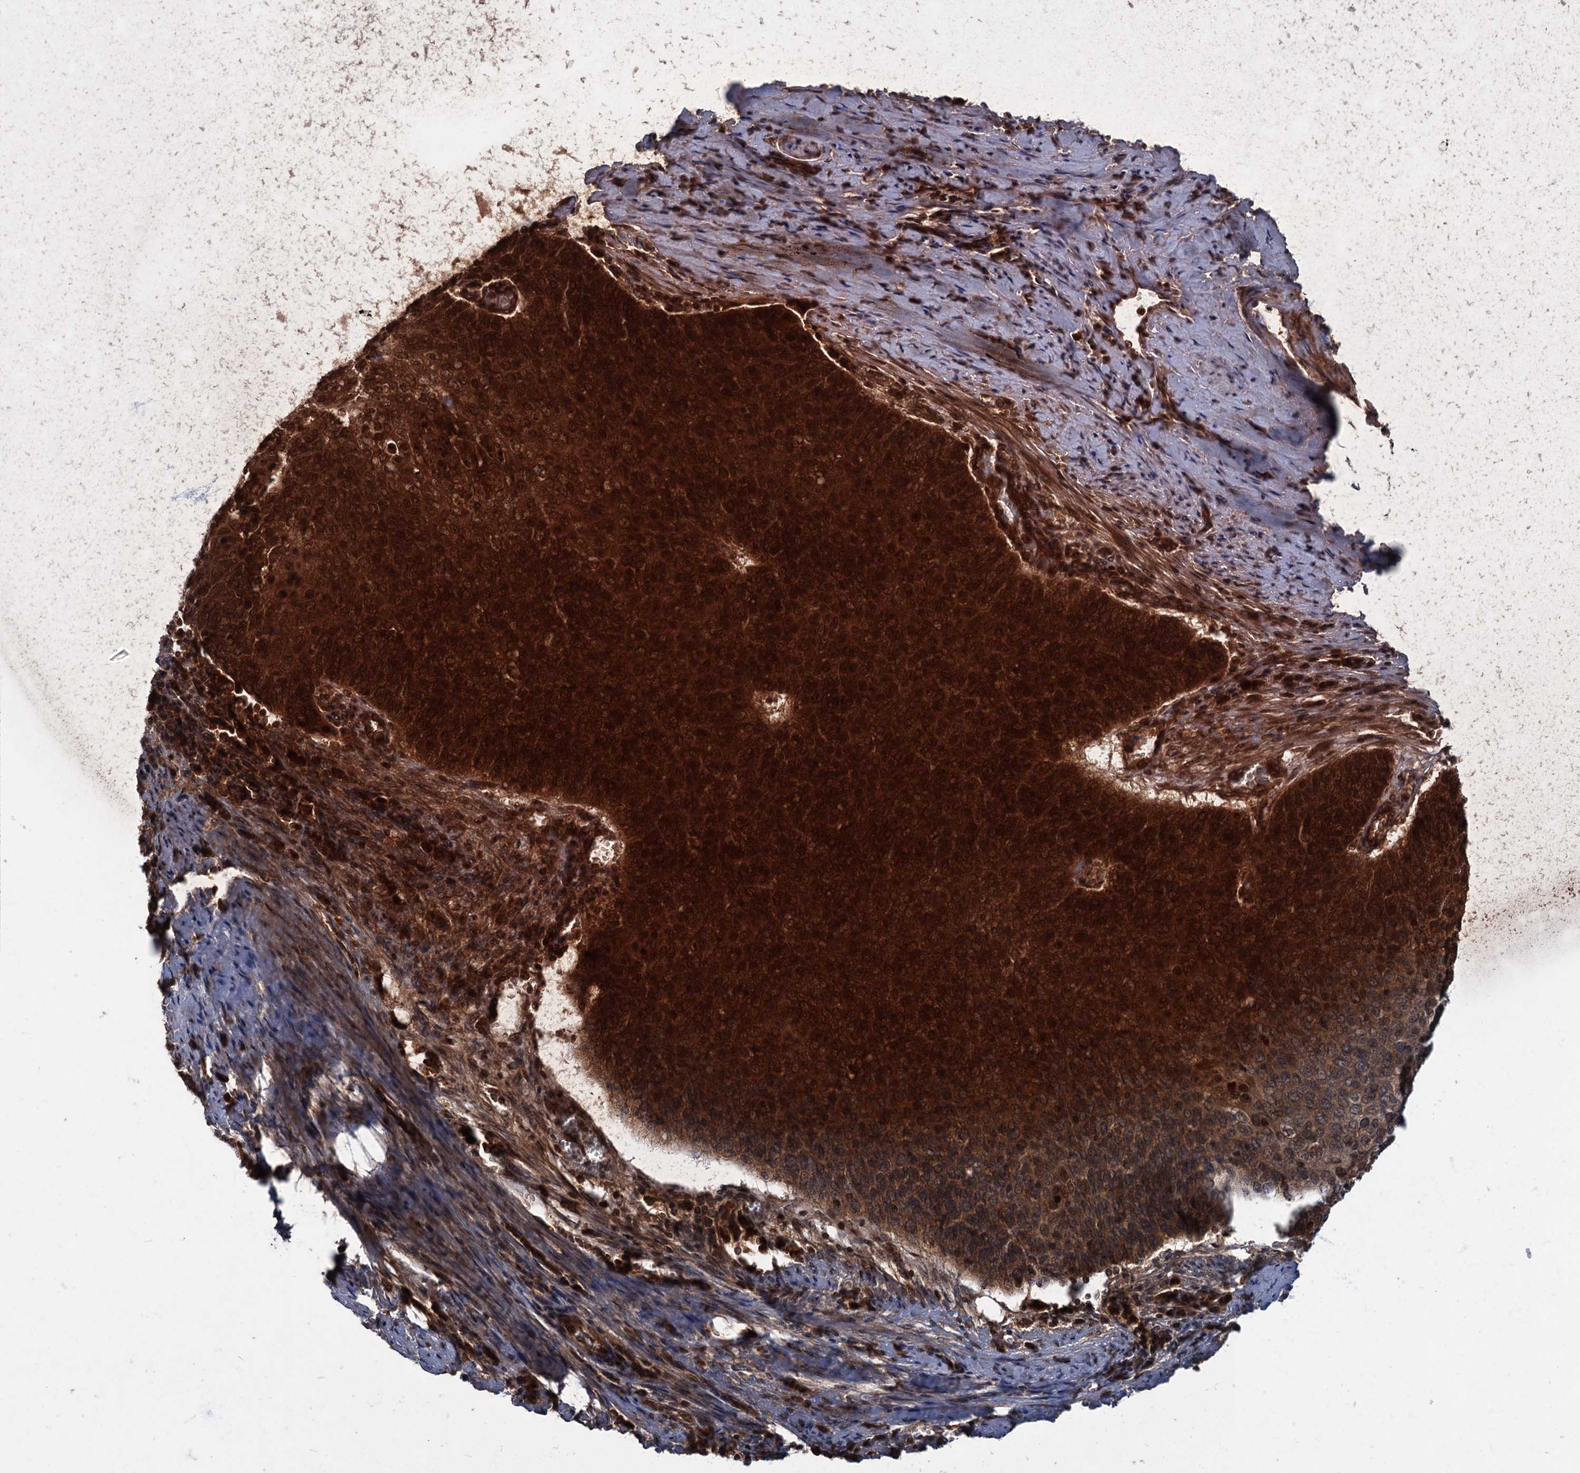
{"staining": {"intensity": "strong", "quantity": ">75%", "location": "cytoplasmic/membranous,nuclear"}, "tissue": "cervical cancer", "cell_type": "Tumor cells", "image_type": "cancer", "snomed": [{"axis": "morphology", "description": "Squamous cell carcinoma, NOS"}, {"axis": "topography", "description": "Cervix"}], "caption": "DAB immunohistochemical staining of cervical squamous cell carcinoma demonstrates strong cytoplasmic/membranous and nuclear protein staining in about >75% of tumor cells.", "gene": "SLC11A2", "patient": {"sex": "female", "age": 39}}